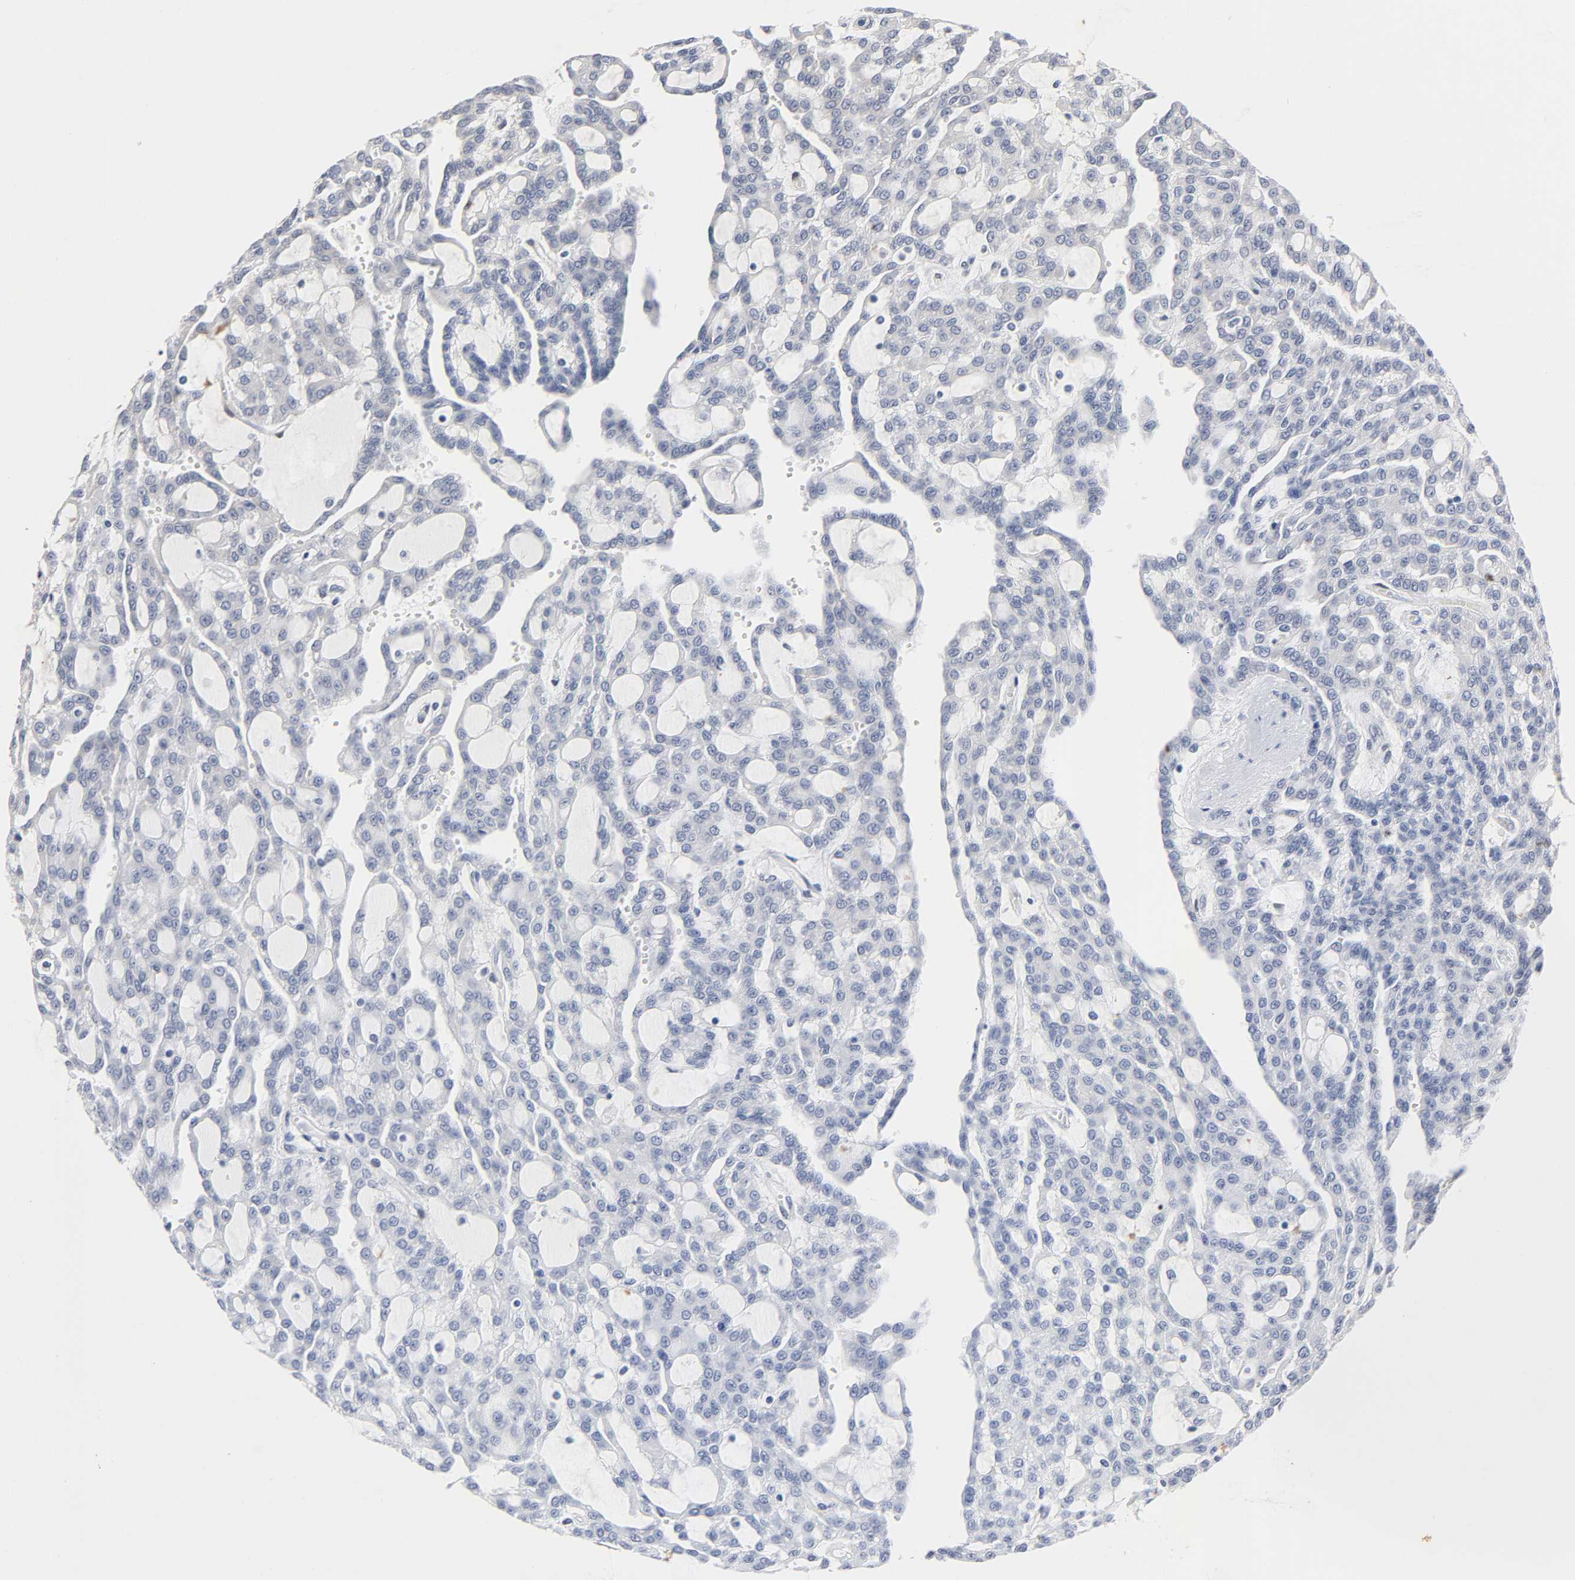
{"staining": {"intensity": "negative", "quantity": "none", "location": "none"}, "tissue": "renal cancer", "cell_type": "Tumor cells", "image_type": "cancer", "snomed": [{"axis": "morphology", "description": "Adenocarcinoma, NOS"}, {"axis": "topography", "description": "Kidney"}], "caption": "There is no significant expression in tumor cells of renal adenocarcinoma.", "gene": "PTEN", "patient": {"sex": "male", "age": 63}}